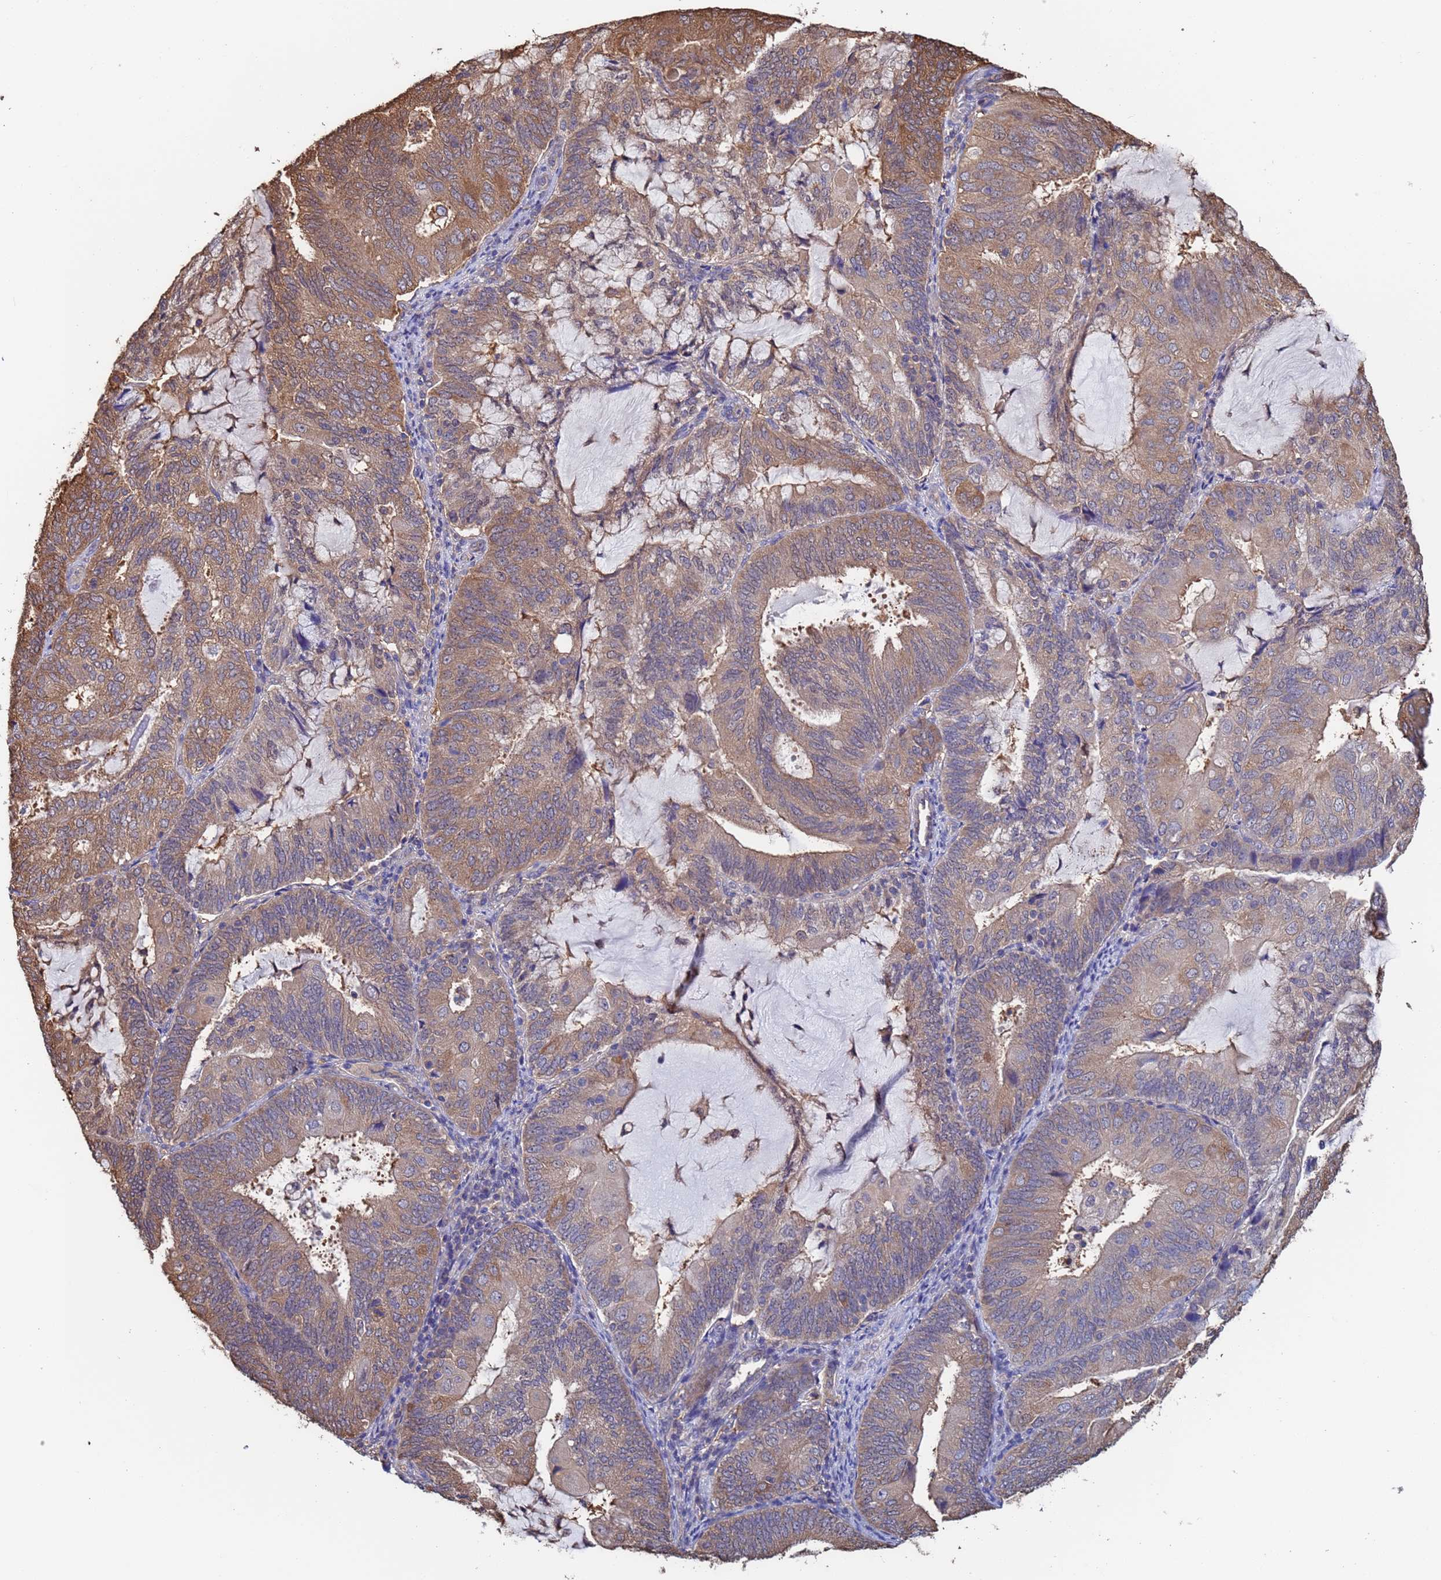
{"staining": {"intensity": "moderate", "quantity": "25%-75%", "location": "cytoplasmic/membranous"}, "tissue": "endometrial cancer", "cell_type": "Tumor cells", "image_type": "cancer", "snomed": [{"axis": "morphology", "description": "Adenocarcinoma, NOS"}, {"axis": "topography", "description": "Endometrium"}], "caption": "The histopathology image reveals staining of endometrial cancer (adenocarcinoma), revealing moderate cytoplasmic/membranous protein expression (brown color) within tumor cells. (Brightfield microscopy of DAB IHC at high magnification).", "gene": "FAM25A", "patient": {"sex": "female", "age": 81}}